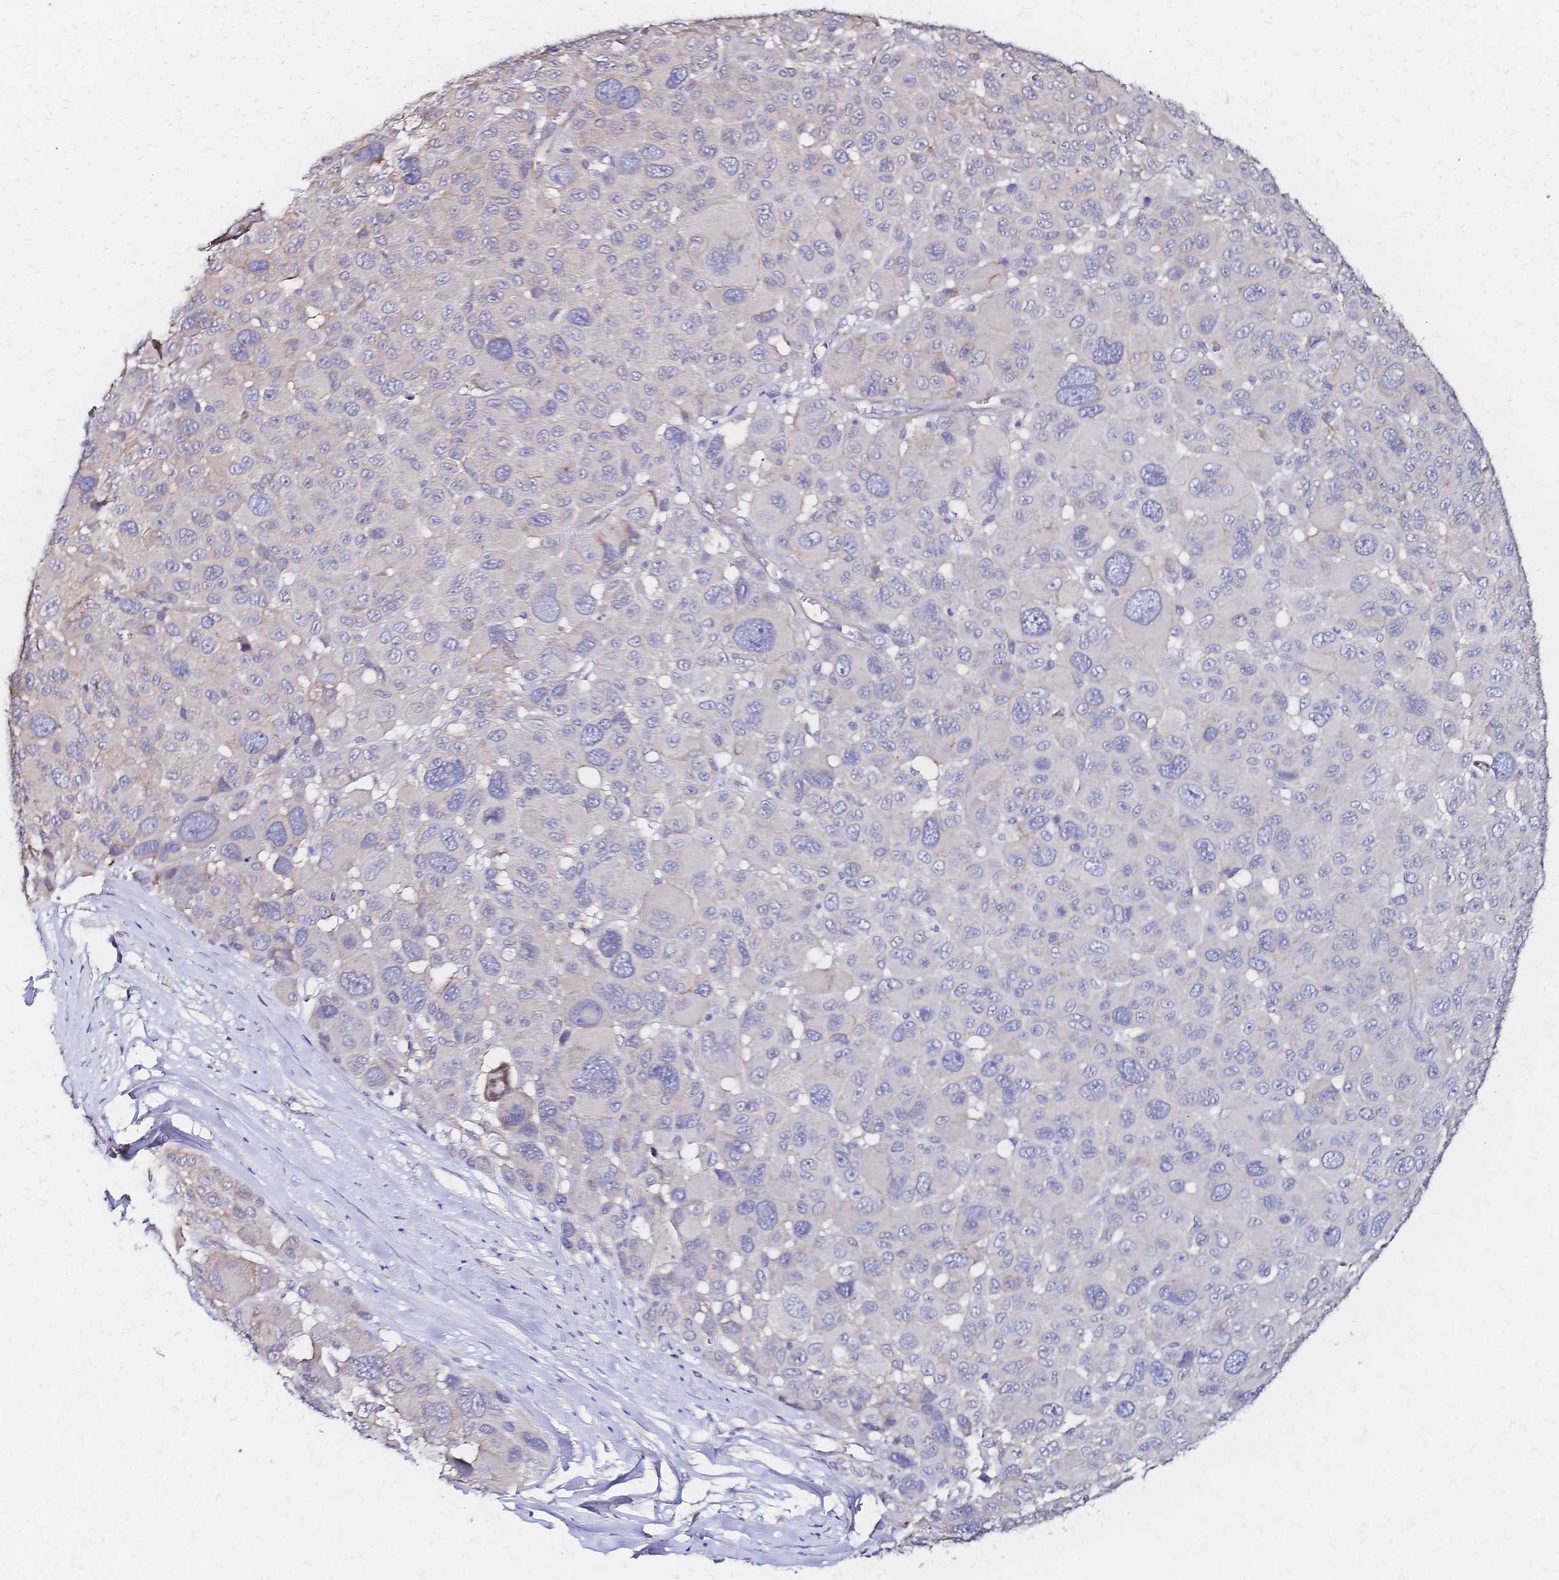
{"staining": {"intensity": "negative", "quantity": "none", "location": "none"}, "tissue": "melanoma", "cell_type": "Tumor cells", "image_type": "cancer", "snomed": [{"axis": "morphology", "description": "Malignant melanoma, NOS"}, {"axis": "topography", "description": "Skin"}], "caption": "Immunohistochemical staining of malignant melanoma displays no significant expression in tumor cells.", "gene": "SLC5A1", "patient": {"sex": "female", "age": 66}}